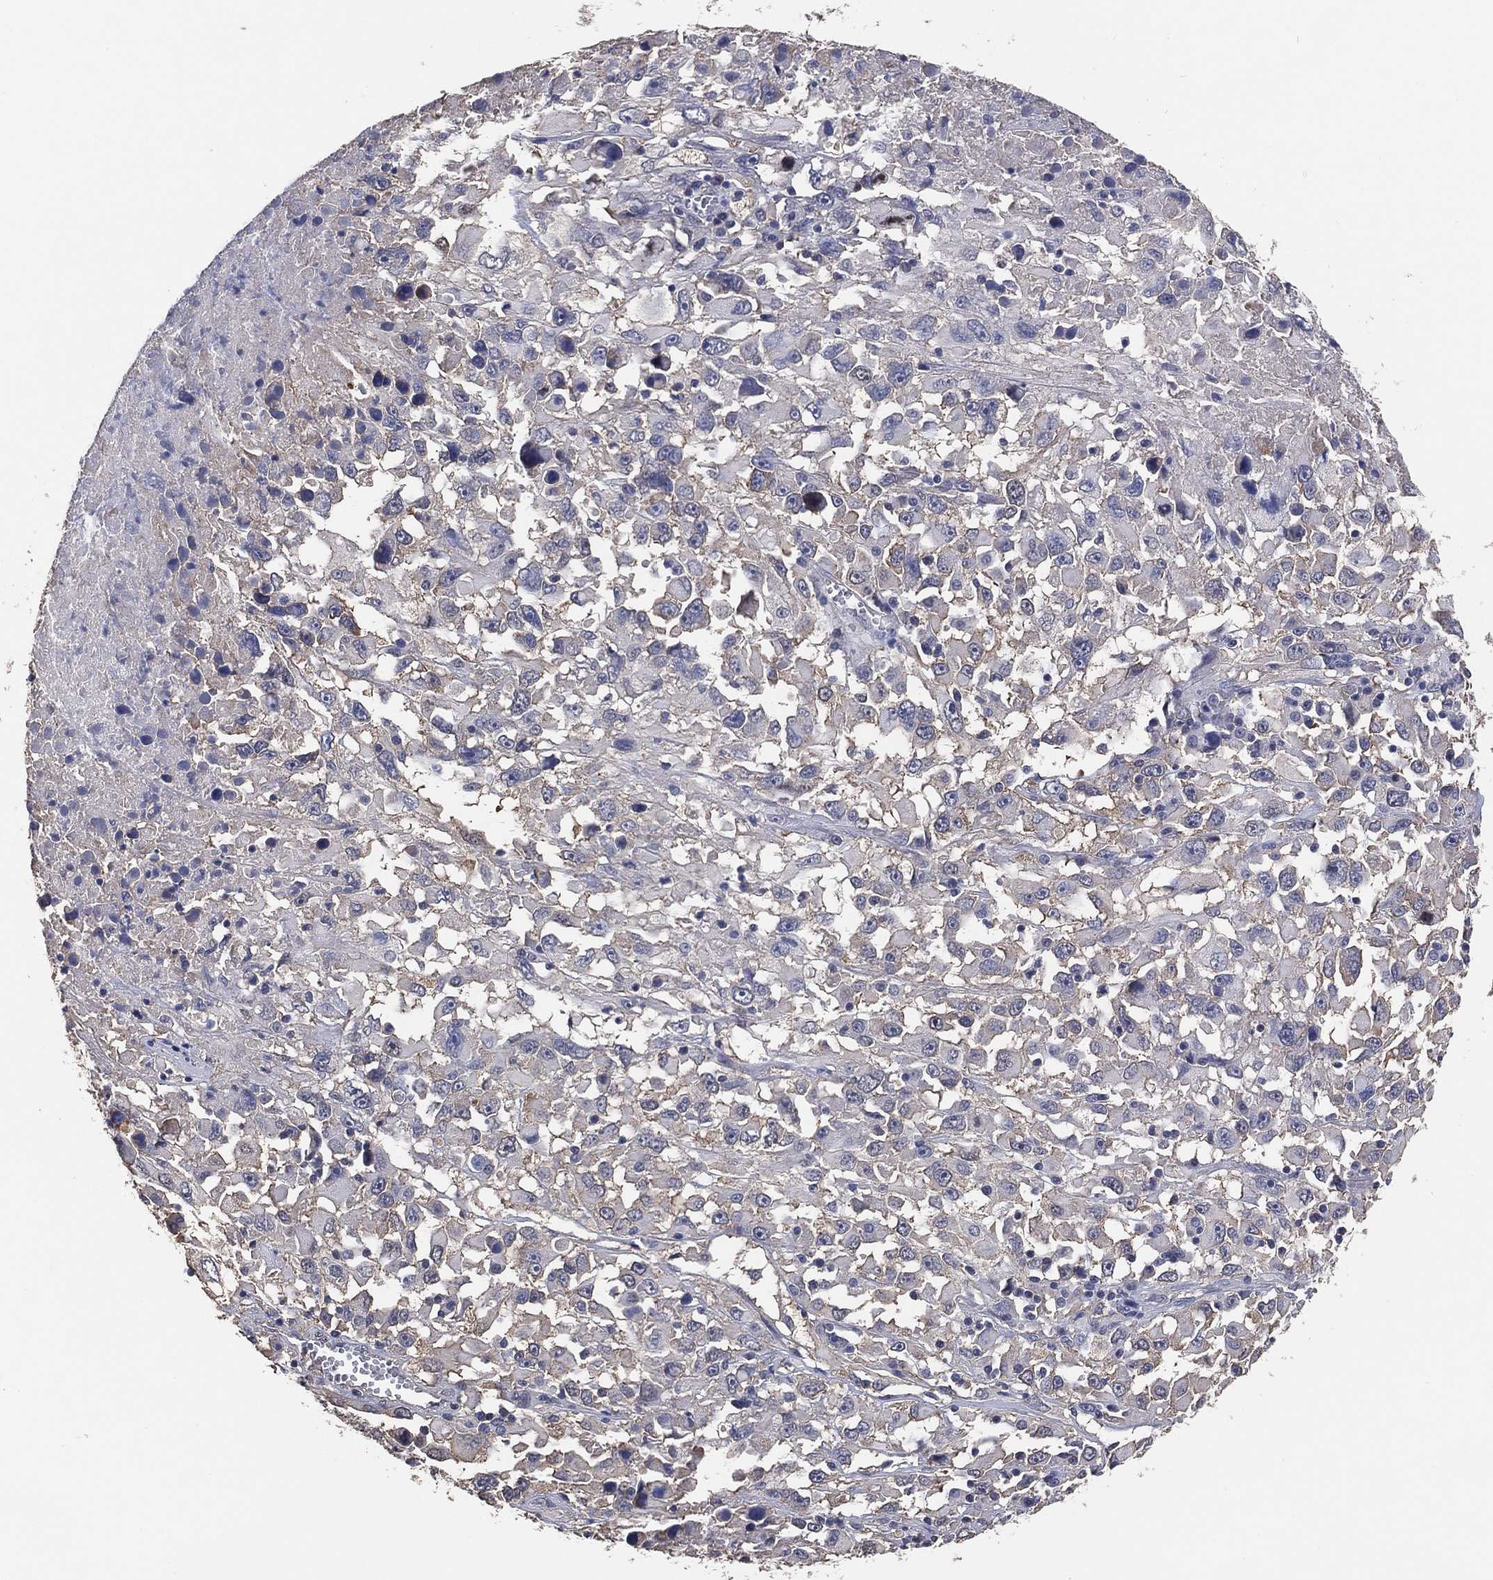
{"staining": {"intensity": "weak", "quantity": "<25%", "location": "cytoplasmic/membranous"}, "tissue": "melanoma", "cell_type": "Tumor cells", "image_type": "cancer", "snomed": [{"axis": "morphology", "description": "Malignant melanoma, Metastatic site"}, {"axis": "topography", "description": "Soft tissue"}], "caption": "Immunohistochemistry histopathology image of melanoma stained for a protein (brown), which shows no expression in tumor cells. (DAB (3,3'-diaminobenzidine) immunohistochemistry with hematoxylin counter stain).", "gene": "KLK5", "patient": {"sex": "male", "age": 50}}